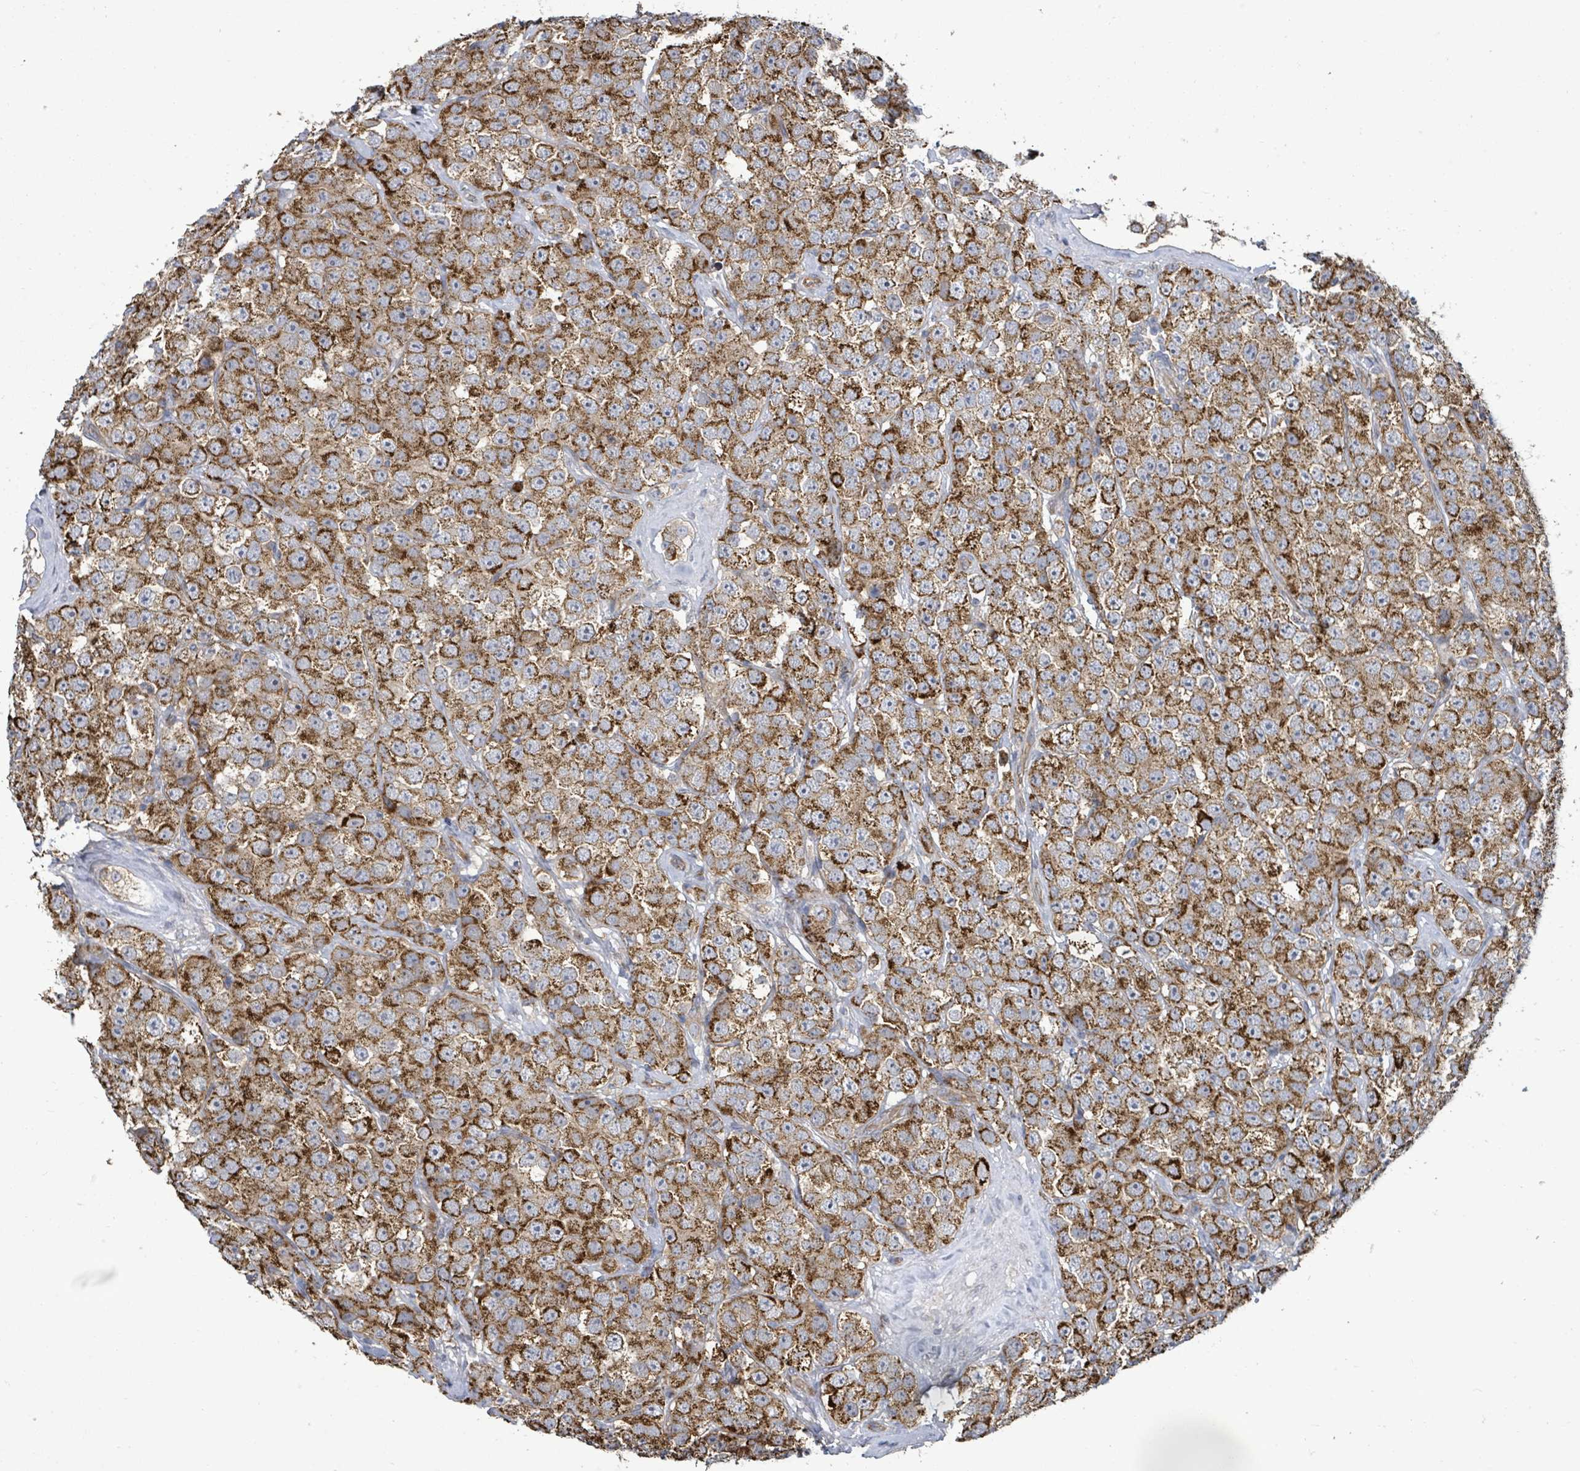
{"staining": {"intensity": "strong", "quantity": ">75%", "location": "cytoplasmic/membranous"}, "tissue": "testis cancer", "cell_type": "Tumor cells", "image_type": "cancer", "snomed": [{"axis": "morphology", "description": "Seminoma, NOS"}, {"axis": "topography", "description": "Testis"}], "caption": "A high amount of strong cytoplasmic/membranous staining is present in about >75% of tumor cells in testis seminoma tissue.", "gene": "KBTBD11", "patient": {"sex": "male", "age": 28}}